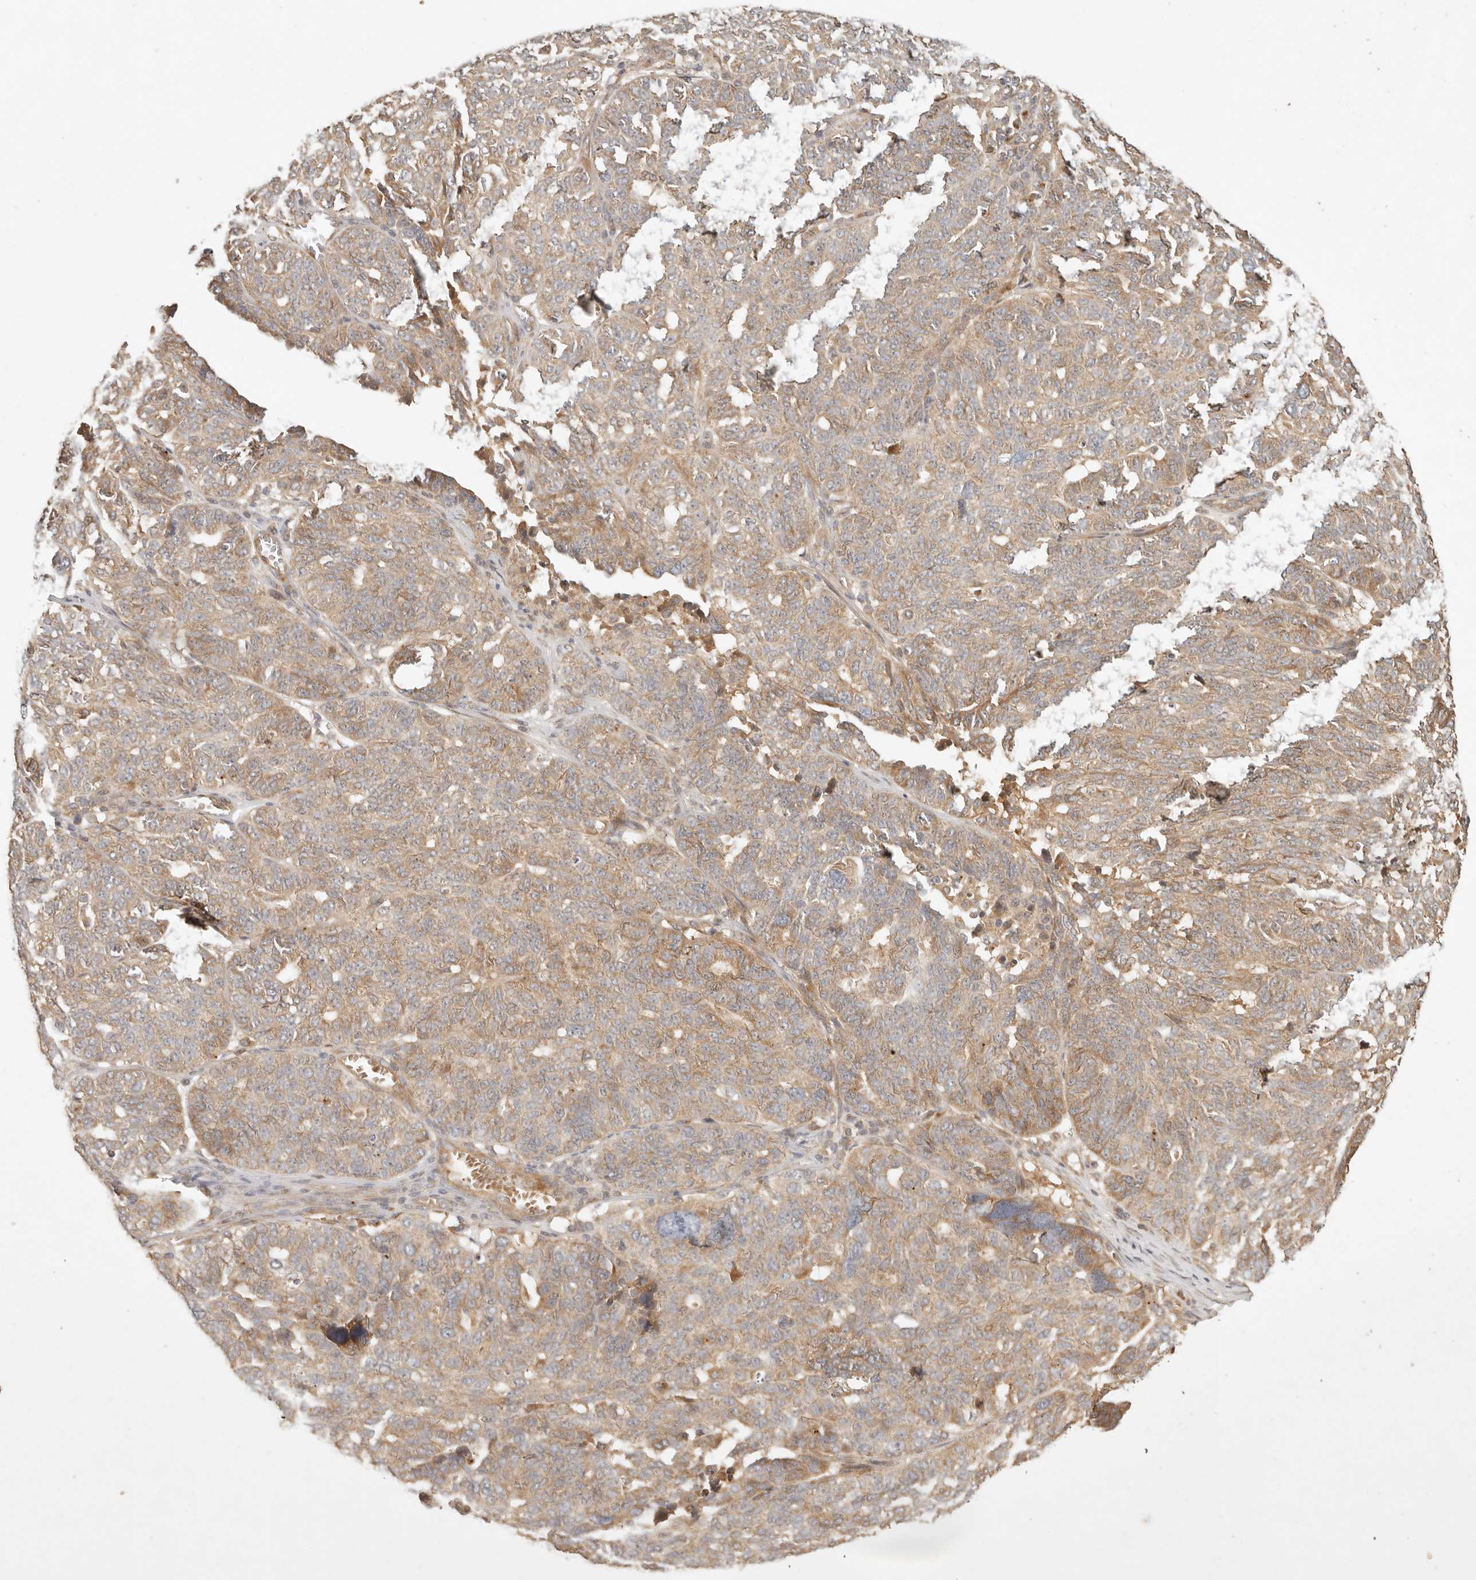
{"staining": {"intensity": "moderate", "quantity": ">75%", "location": "cytoplasmic/membranous"}, "tissue": "ovarian cancer", "cell_type": "Tumor cells", "image_type": "cancer", "snomed": [{"axis": "morphology", "description": "Cystadenocarcinoma, serous, NOS"}, {"axis": "topography", "description": "Ovary"}], "caption": "This histopathology image reveals immunohistochemistry staining of human ovarian serous cystadenocarcinoma, with medium moderate cytoplasmic/membranous staining in about >75% of tumor cells.", "gene": "ANKRD61", "patient": {"sex": "female", "age": 59}}